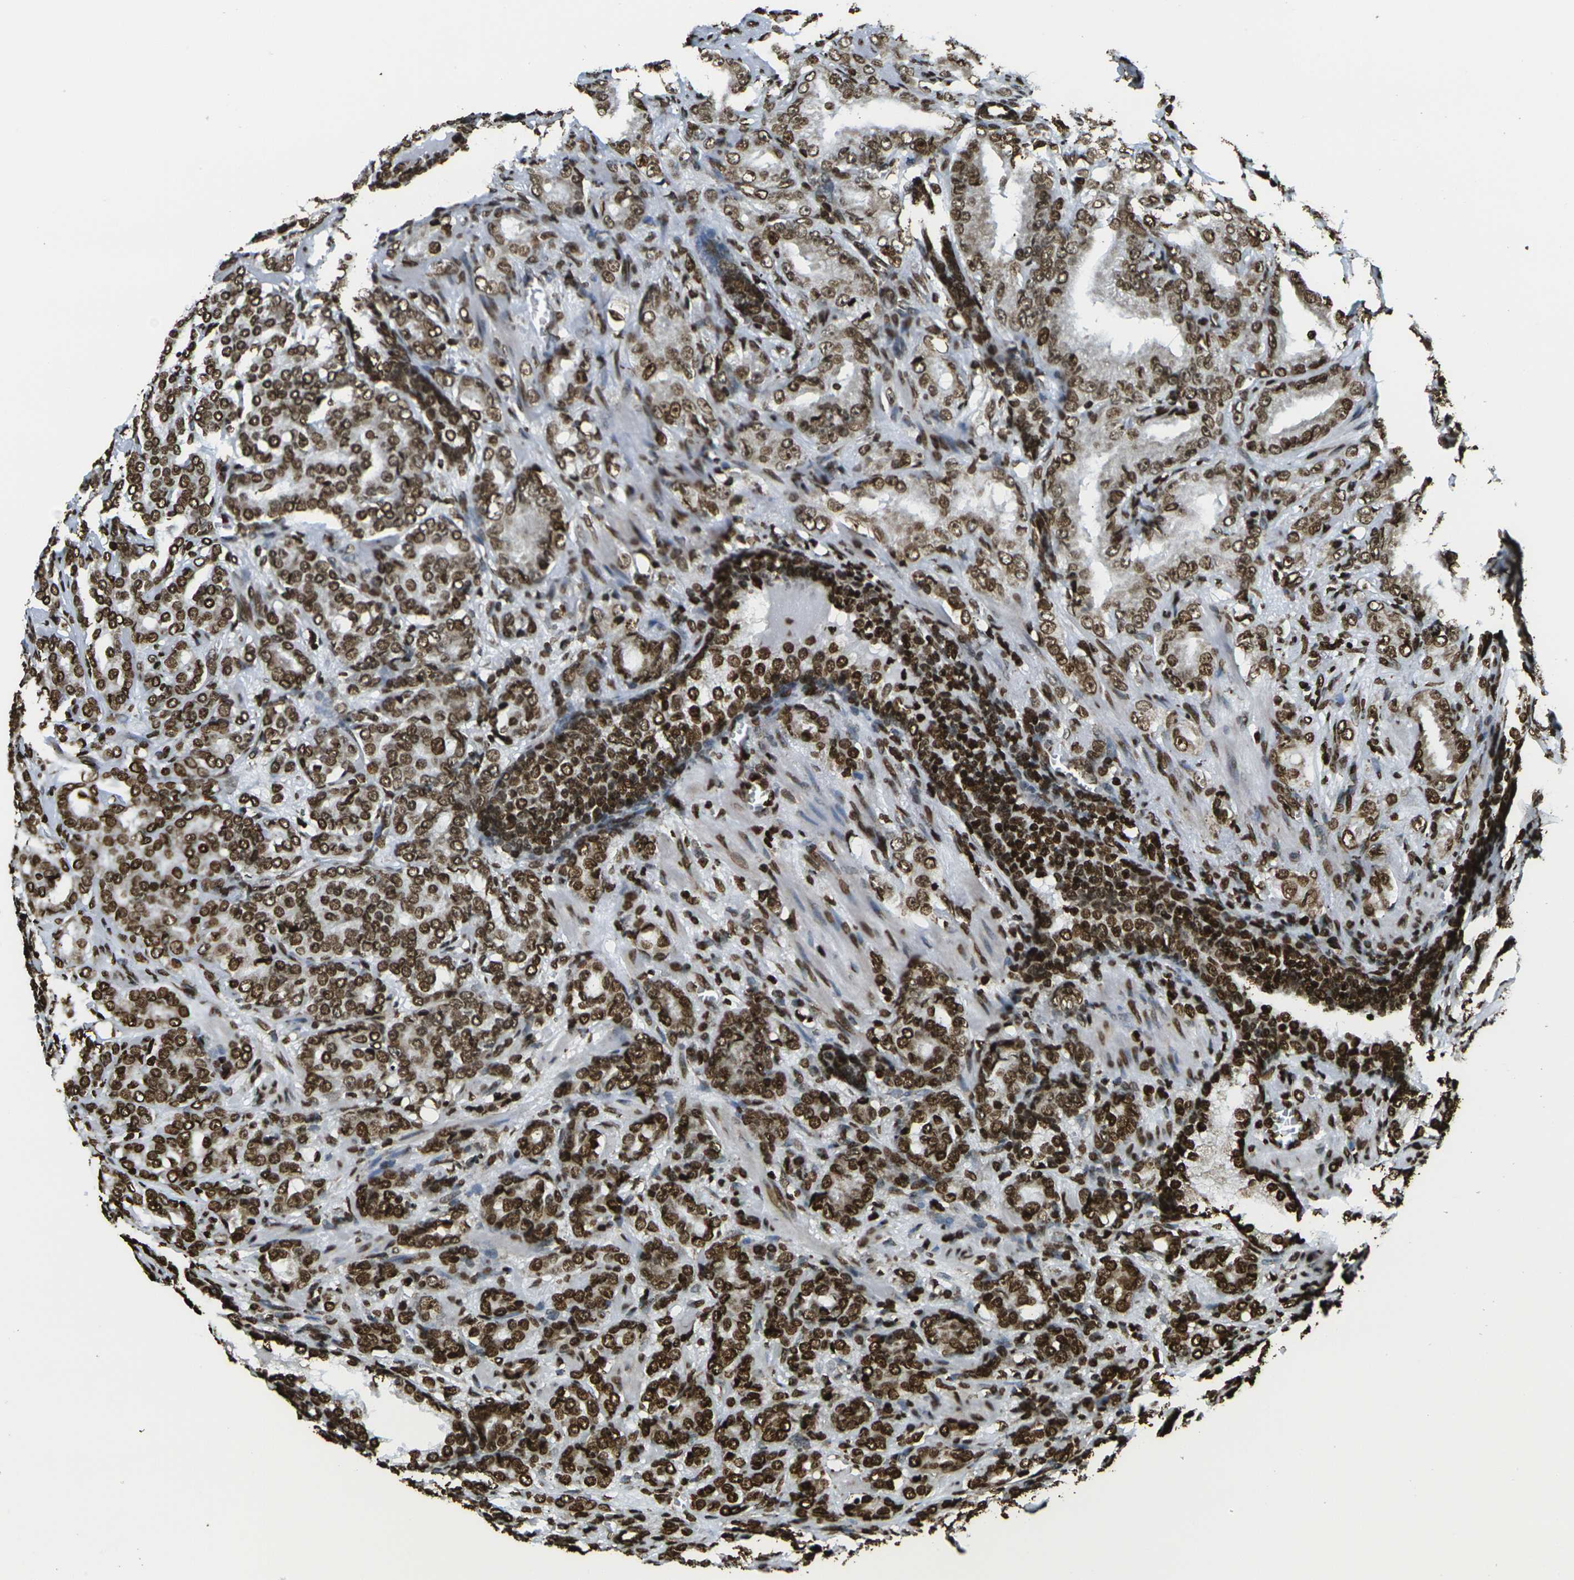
{"staining": {"intensity": "strong", "quantity": ">75%", "location": "nuclear"}, "tissue": "prostate cancer", "cell_type": "Tumor cells", "image_type": "cancer", "snomed": [{"axis": "morphology", "description": "Adenocarcinoma, High grade"}, {"axis": "topography", "description": "Prostate"}], "caption": "Strong nuclear positivity for a protein is appreciated in about >75% of tumor cells of prostate cancer using immunohistochemistry (IHC).", "gene": "H1-2", "patient": {"sex": "male", "age": 64}}